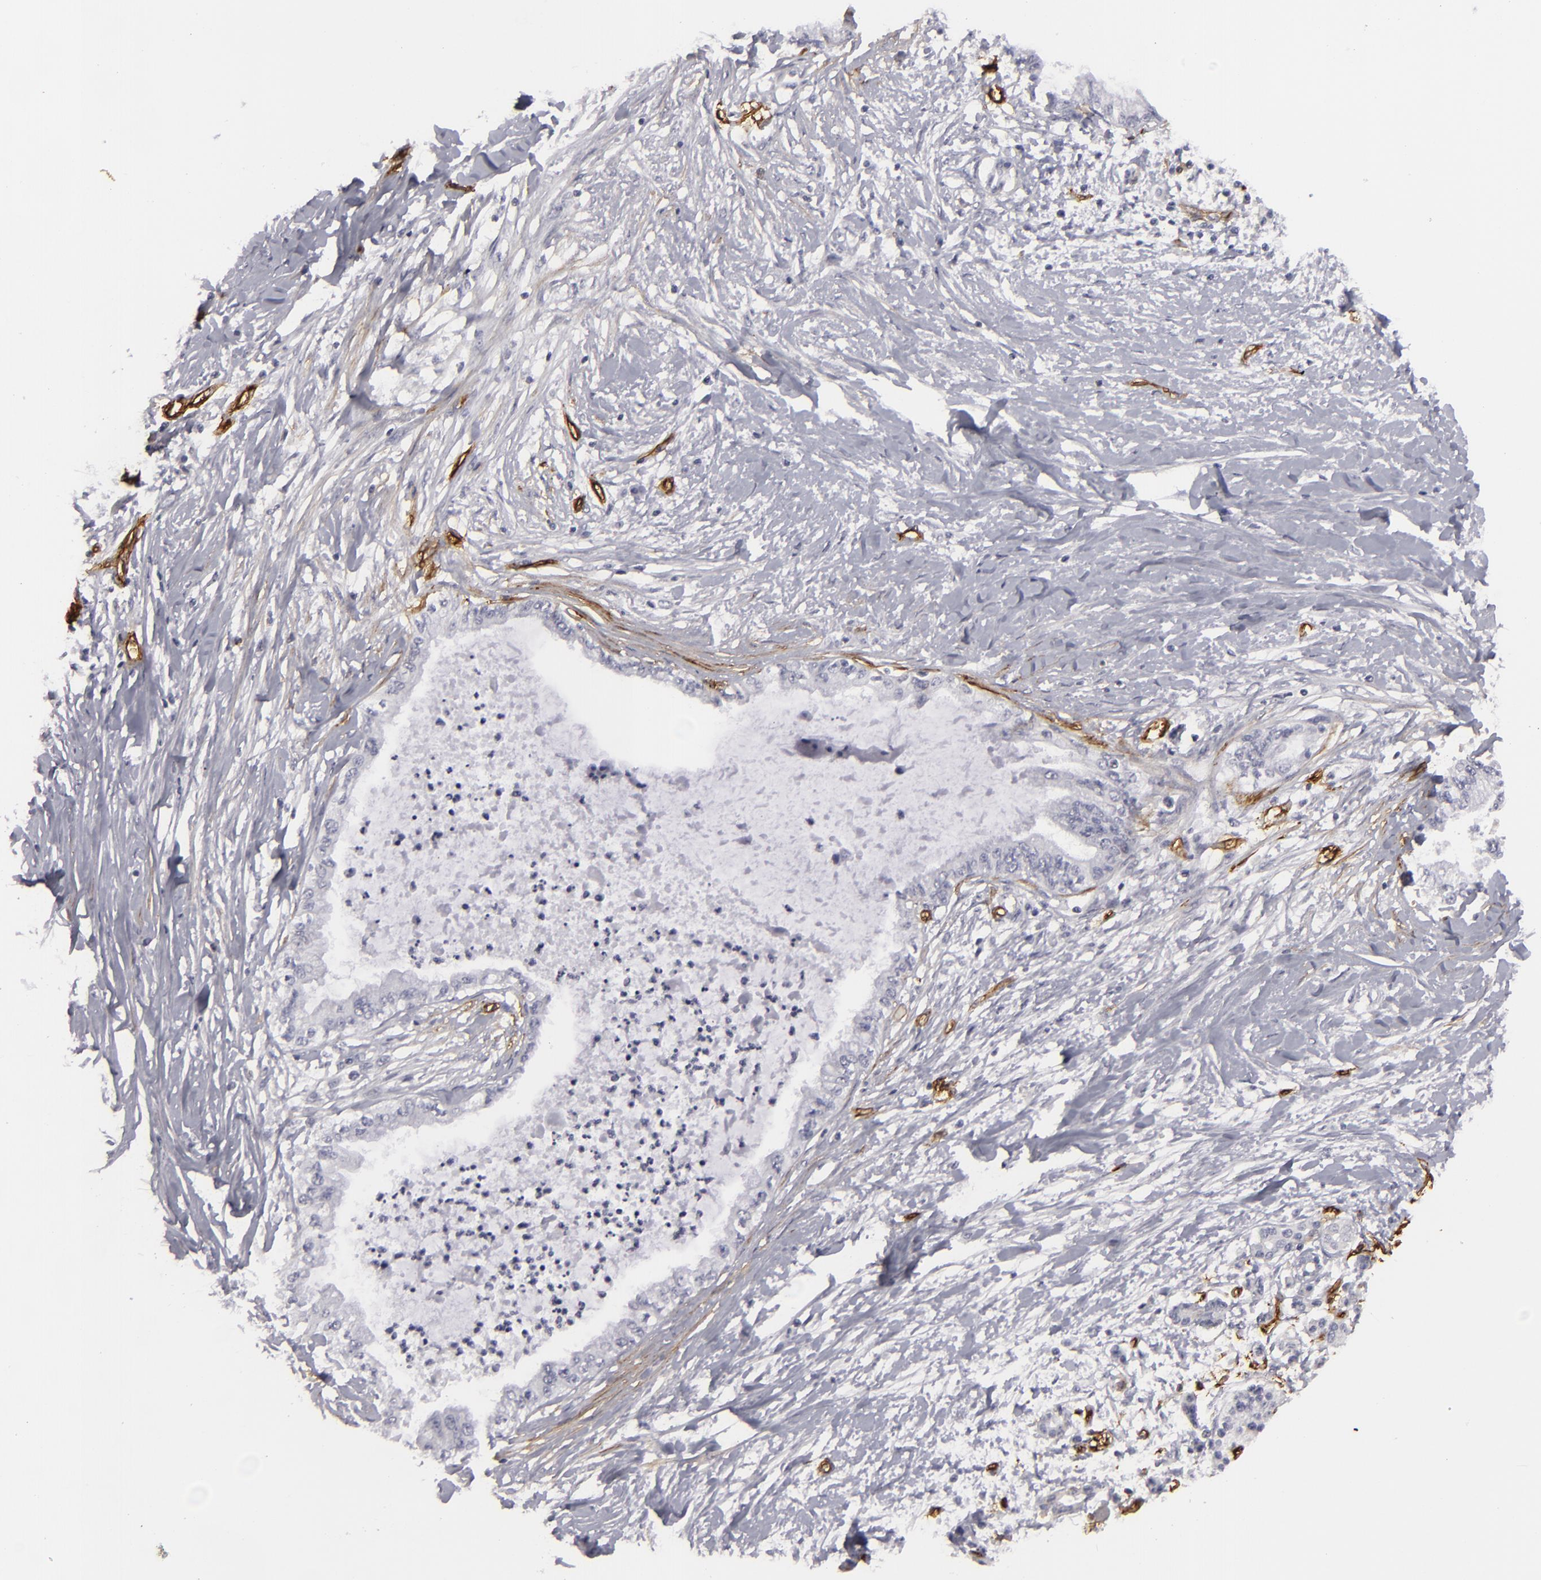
{"staining": {"intensity": "negative", "quantity": "none", "location": "none"}, "tissue": "pancreatic cancer", "cell_type": "Tumor cells", "image_type": "cancer", "snomed": [{"axis": "morphology", "description": "Adenocarcinoma, NOS"}, {"axis": "topography", "description": "Pancreas"}], "caption": "Micrograph shows no protein expression in tumor cells of pancreatic cancer (adenocarcinoma) tissue.", "gene": "MCAM", "patient": {"sex": "female", "age": 64}}